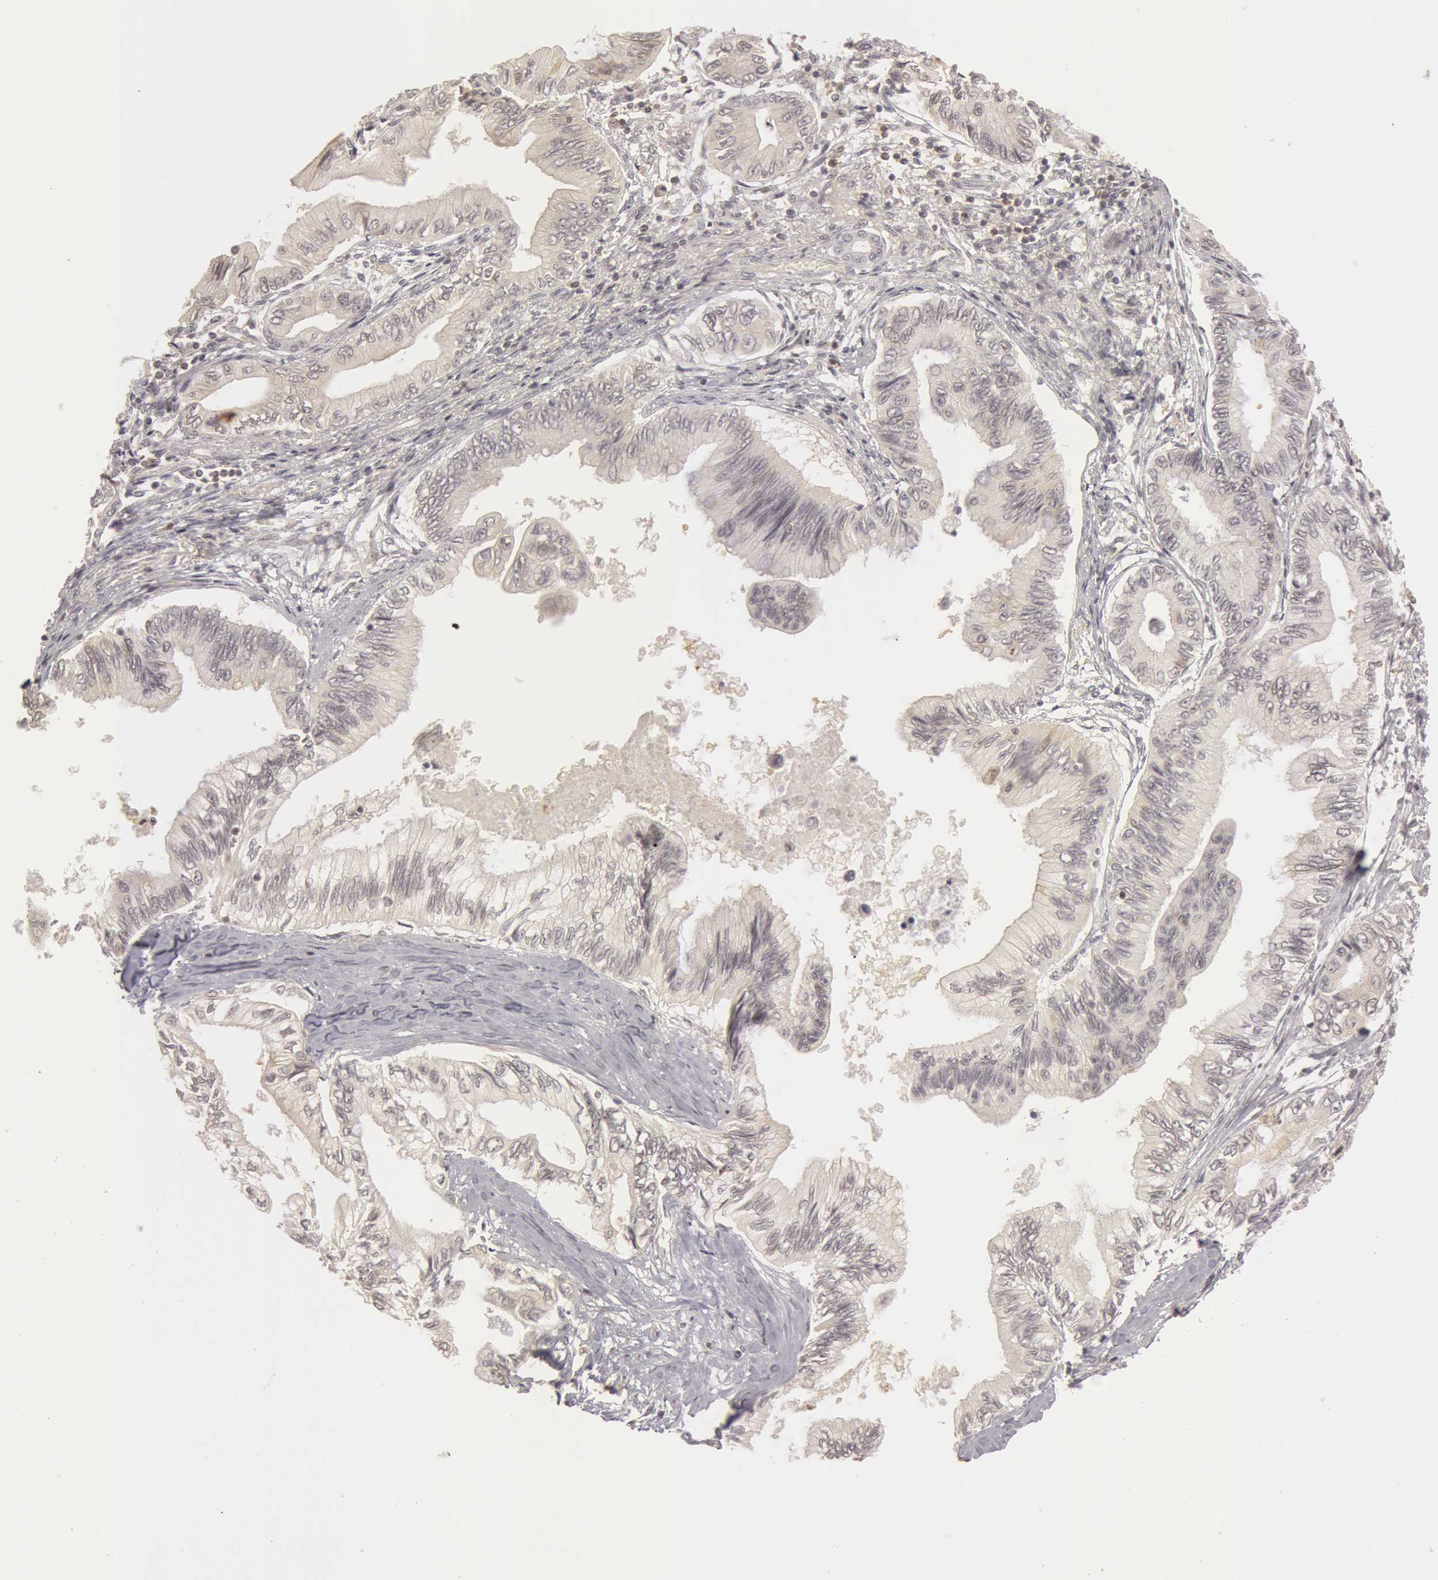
{"staining": {"intensity": "negative", "quantity": "none", "location": "none"}, "tissue": "pancreatic cancer", "cell_type": "Tumor cells", "image_type": "cancer", "snomed": [{"axis": "morphology", "description": "Adenocarcinoma, NOS"}, {"axis": "topography", "description": "Pancreas"}], "caption": "Immunohistochemistry (IHC) of adenocarcinoma (pancreatic) shows no positivity in tumor cells.", "gene": "OASL", "patient": {"sex": "female", "age": 66}}